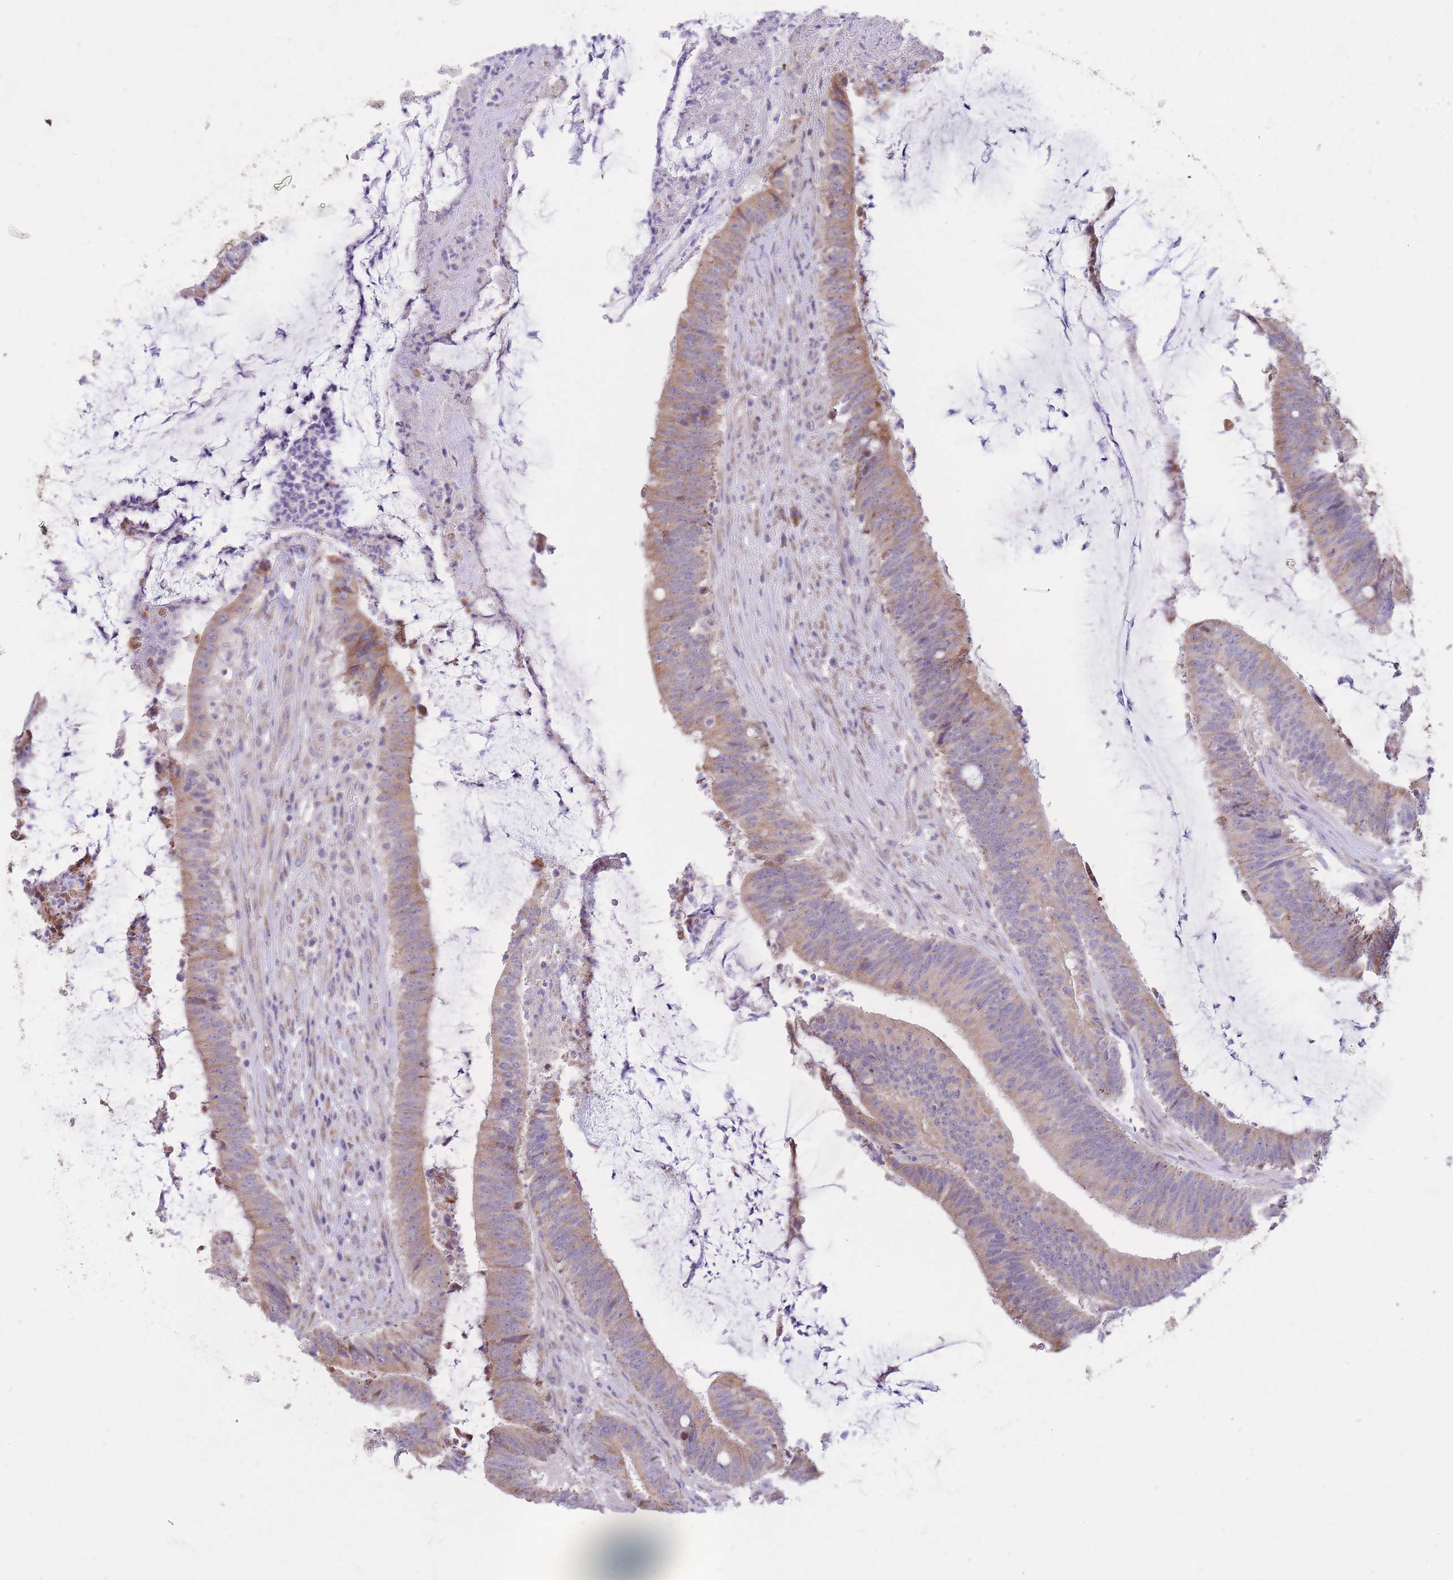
{"staining": {"intensity": "weak", "quantity": ">75%", "location": "cytoplasmic/membranous"}, "tissue": "colorectal cancer", "cell_type": "Tumor cells", "image_type": "cancer", "snomed": [{"axis": "morphology", "description": "Adenocarcinoma, NOS"}, {"axis": "topography", "description": "Colon"}], "caption": "Protein expression analysis of human colorectal cancer (adenocarcinoma) reveals weak cytoplasmic/membranous expression in about >75% of tumor cells.", "gene": "TOPAZ1", "patient": {"sex": "female", "age": 43}}